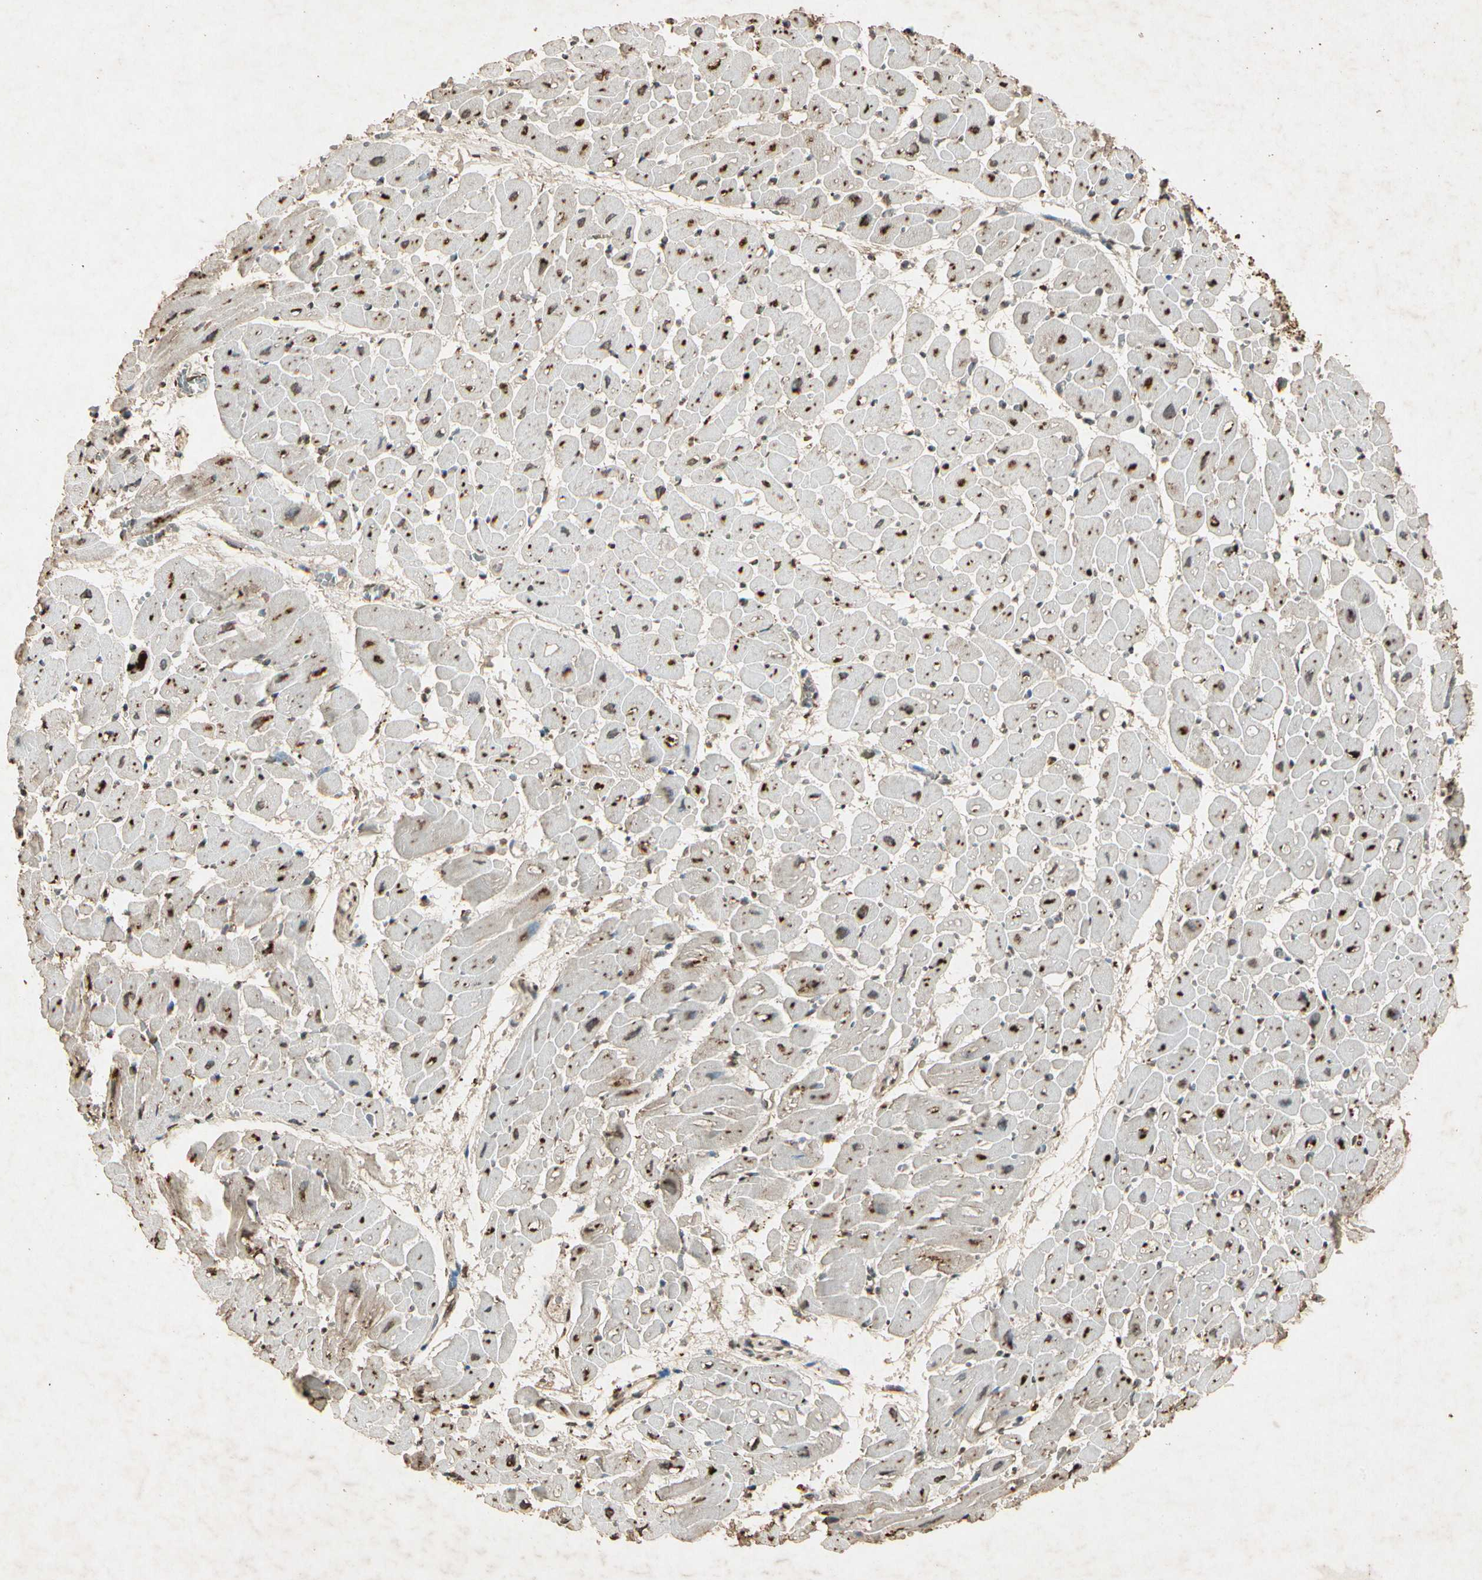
{"staining": {"intensity": "strong", "quantity": ">75%", "location": "nuclear"}, "tissue": "heart muscle", "cell_type": "Cardiomyocytes", "image_type": "normal", "snomed": [{"axis": "morphology", "description": "Normal tissue, NOS"}, {"axis": "topography", "description": "Heart"}], "caption": "A histopathology image of heart muscle stained for a protein reveals strong nuclear brown staining in cardiomyocytes. The staining was performed using DAB, with brown indicating positive protein expression. Nuclei are stained blue with hematoxylin.", "gene": "GC", "patient": {"sex": "male", "age": 45}}